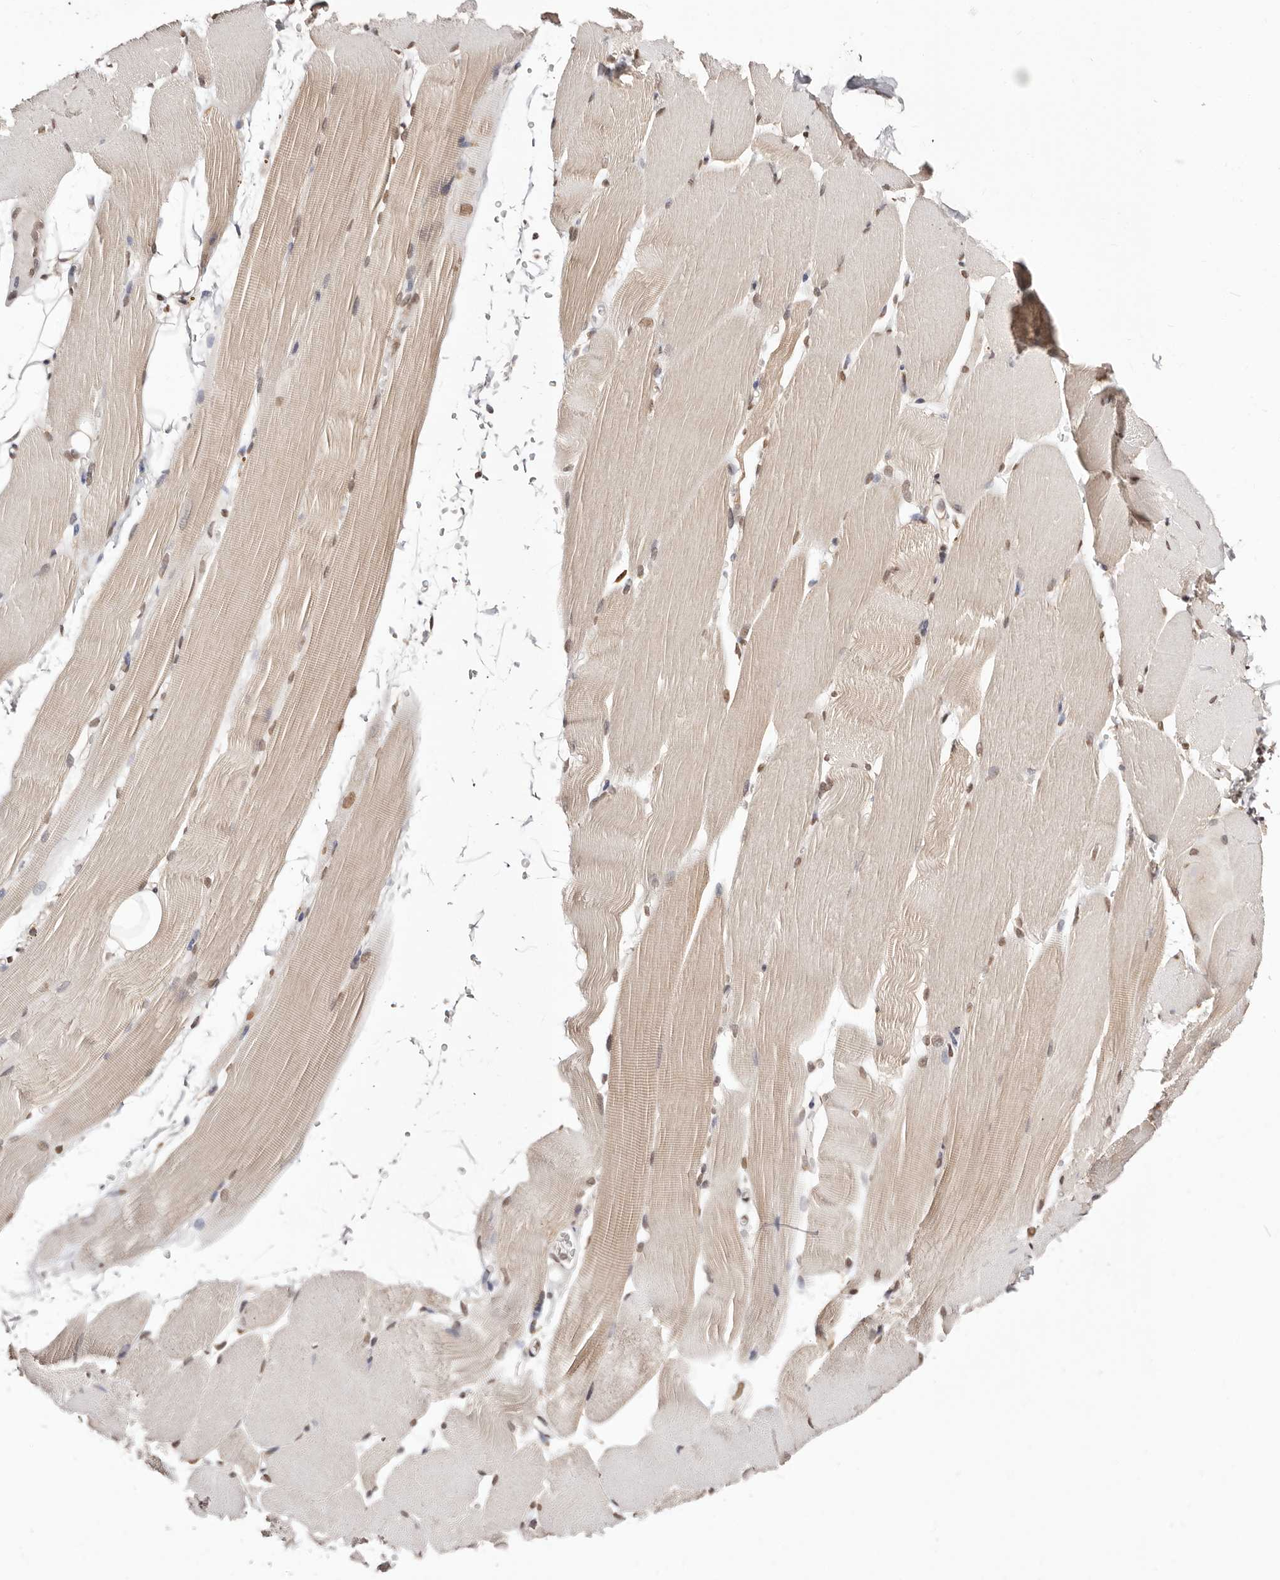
{"staining": {"intensity": "moderate", "quantity": "25%-75%", "location": "nuclear"}, "tissue": "skeletal muscle", "cell_type": "Myocytes", "image_type": "normal", "snomed": [{"axis": "morphology", "description": "Normal tissue, NOS"}, {"axis": "topography", "description": "Skeletal muscle"}, {"axis": "topography", "description": "Parathyroid gland"}], "caption": "Immunohistochemical staining of unremarkable human skeletal muscle reveals 25%-75% levels of moderate nuclear protein staining in about 25%-75% of myocytes.", "gene": "BICRAL", "patient": {"sex": "female", "age": 37}}